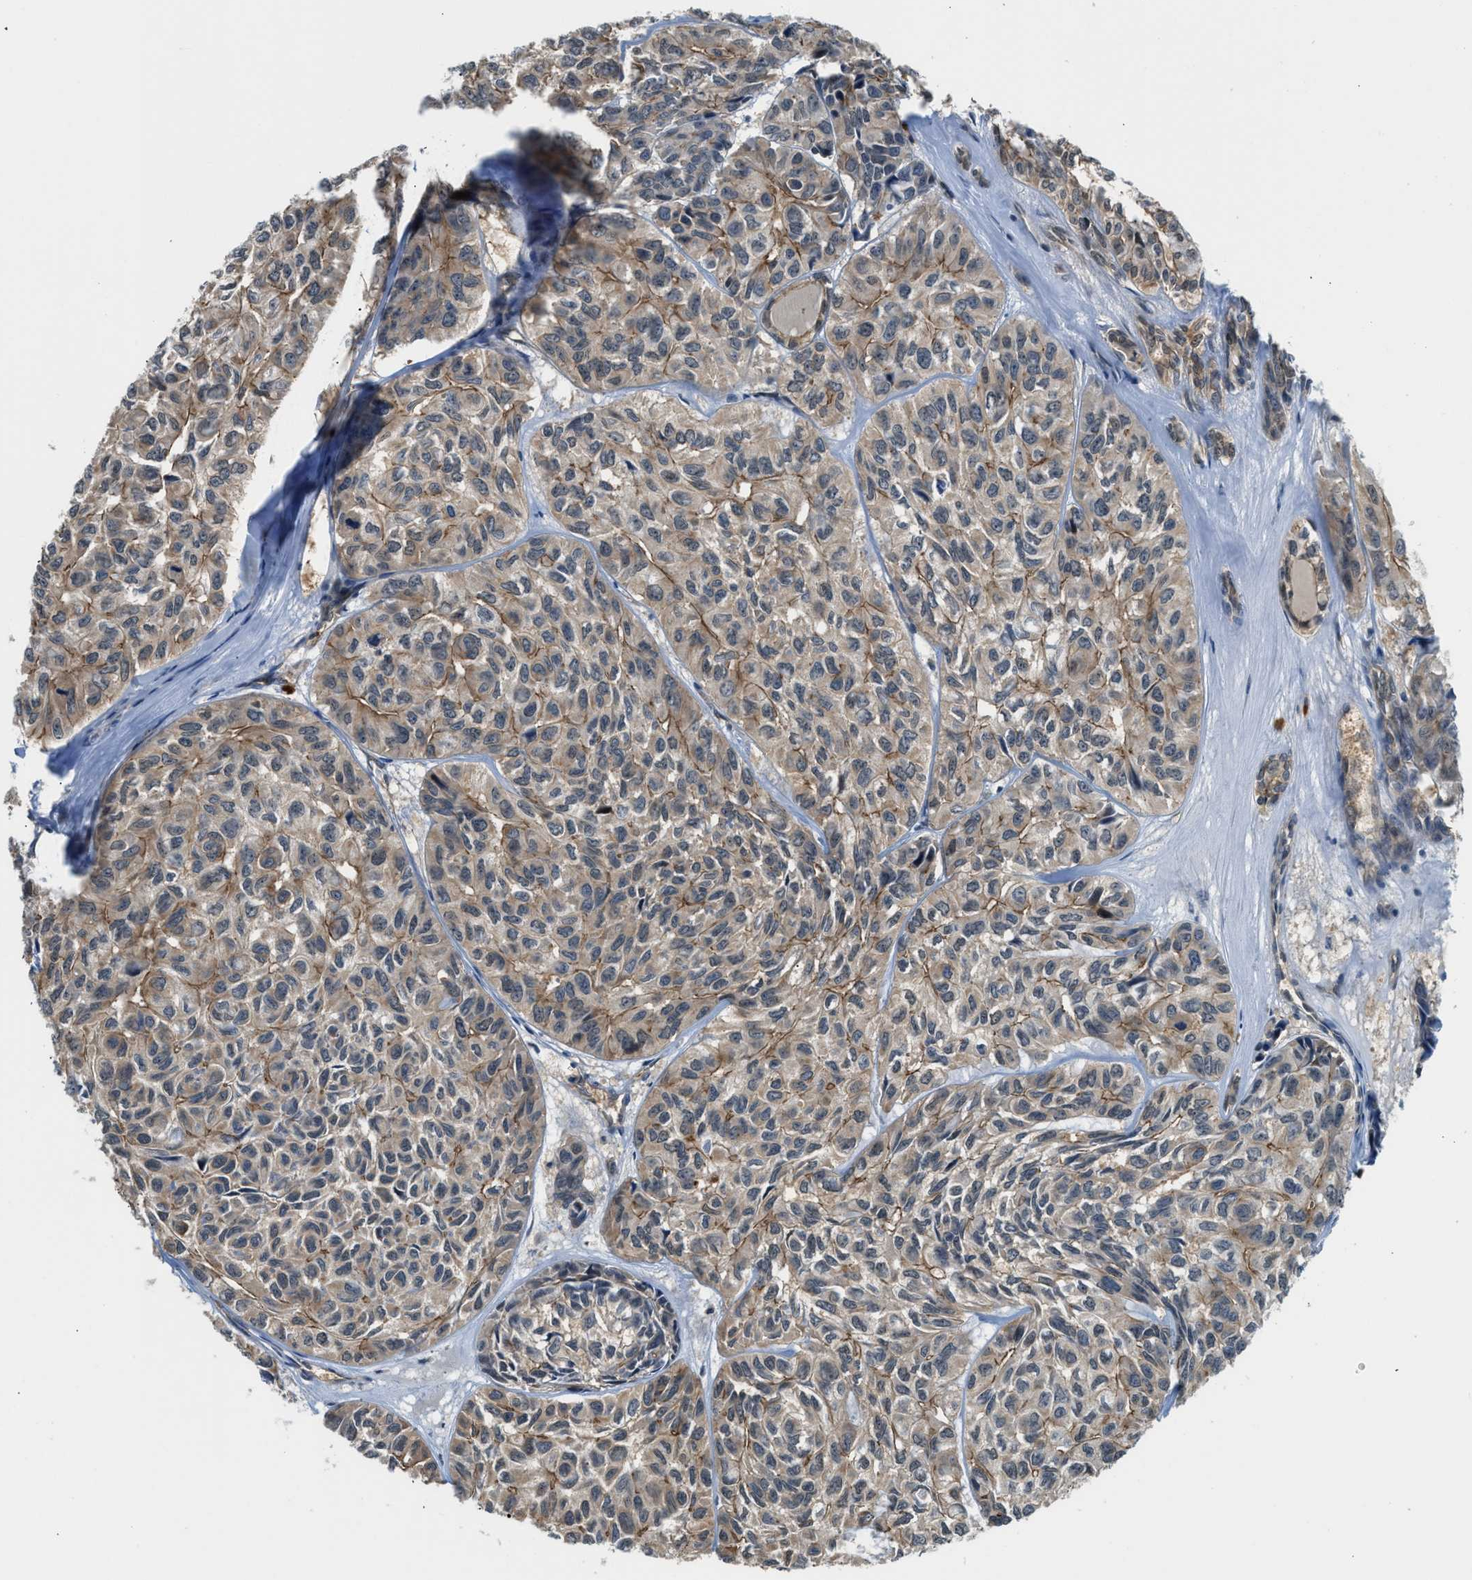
{"staining": {"intensity": "moderate", "quantity": ">75%", "location": "cytoplasmic/membranous"}, "tissue": "head and neck cancer", "cell_type": "Tumor cells", "image_type": "cancer", "snomed": [{"axis": "morphology", "description": "Adenocarcinoma, NOS"}, {"axis": "topography", "description": "Salivary gland, NOS"}, {"axis": "topography", "description": "Head-Neck"}], "caption": "Immunohistochemistry histopathology image of neoplastic tissue: human head and neck cancer stained using immunohistochemistry (IHC) reveals medium levels of moderate protein expression localized specifically in the cytoplasmic/membranous of tumor cells, appearing as a cytoplasmic/membranous brown color.", "gene": "CBLB", "patient": {"sex": "female", "age": 76}}